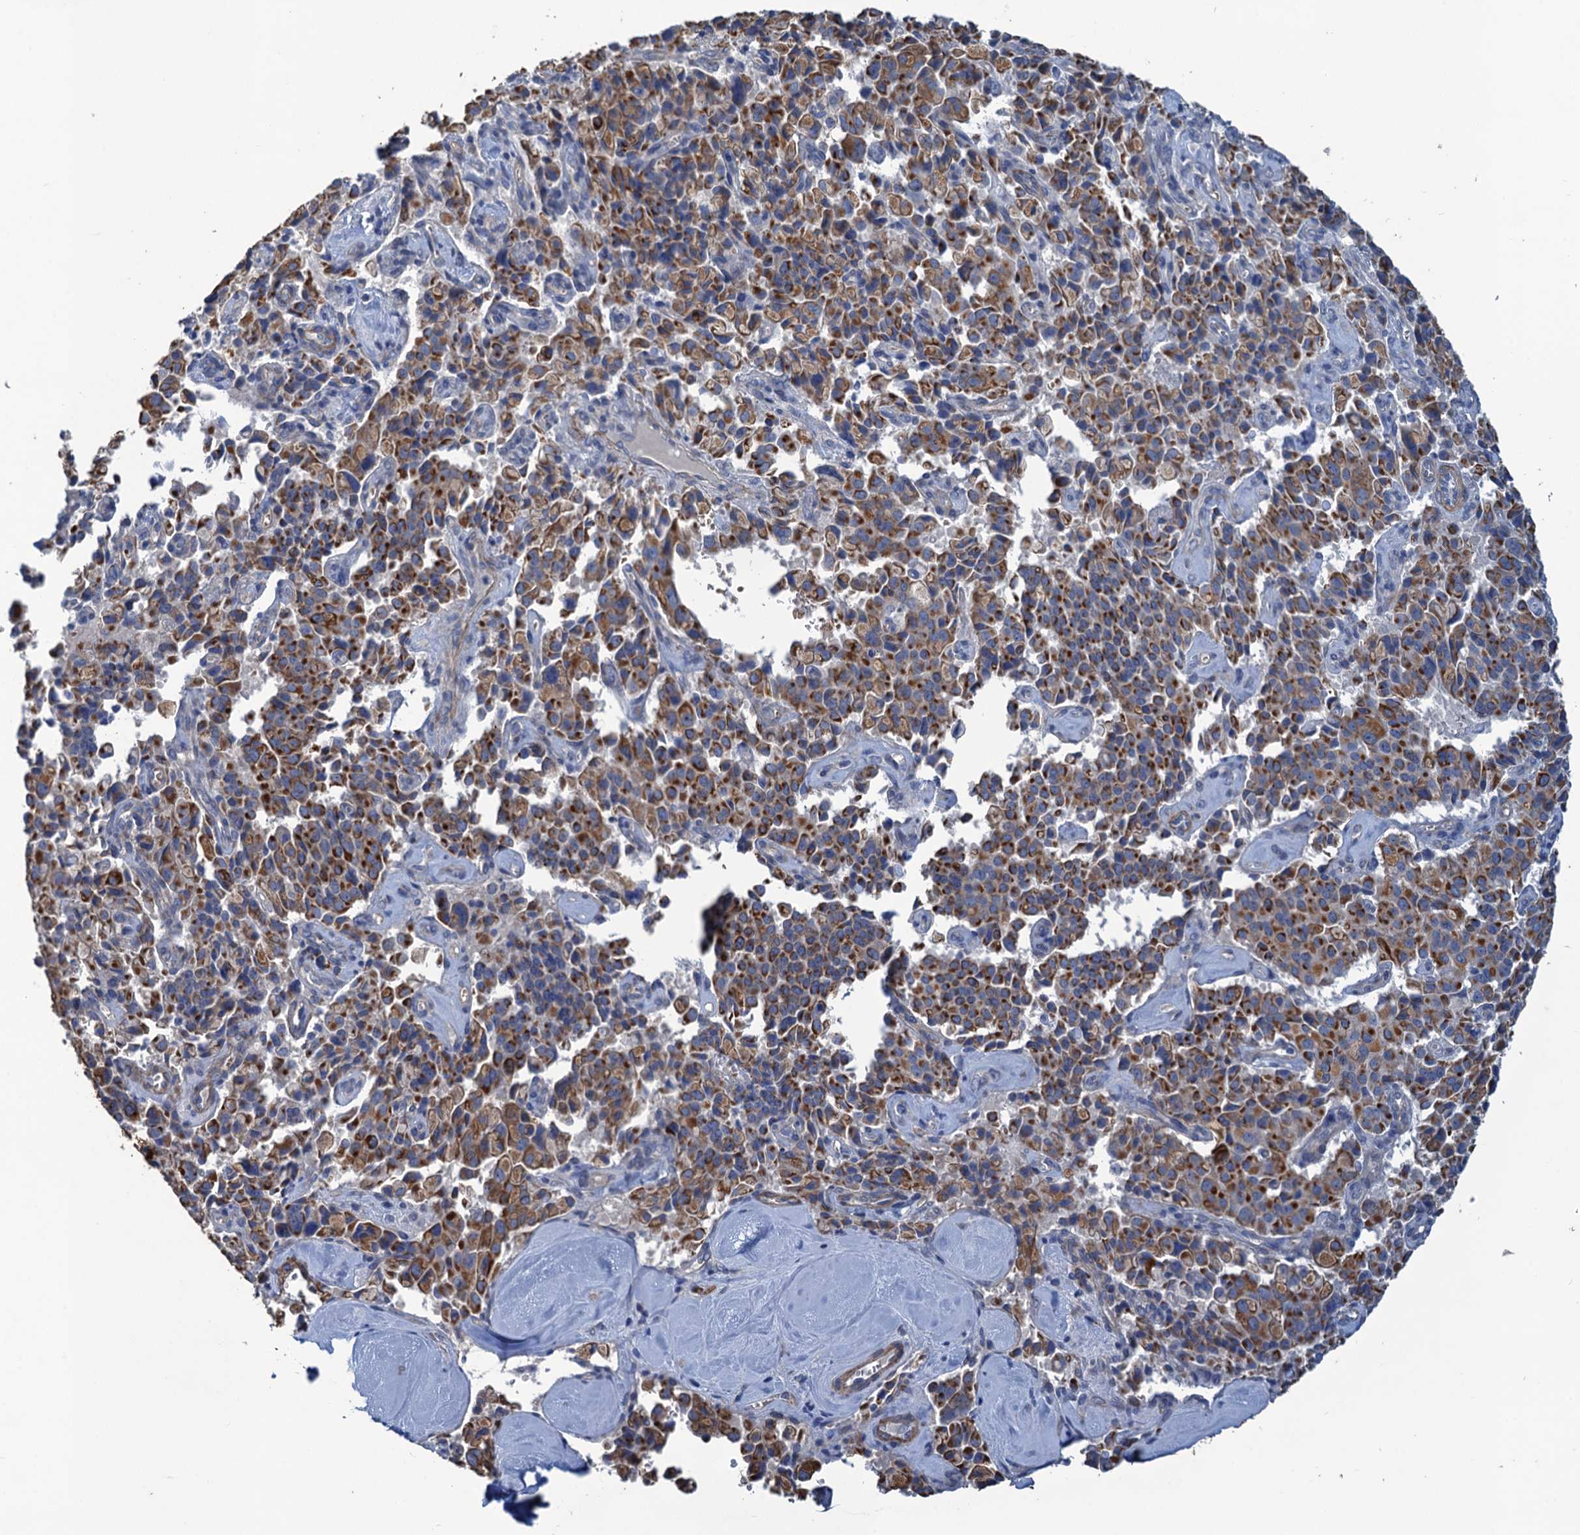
{"staining": {"intensity": "strong", "quantity": ">75%", "location": "cytoplasmic/membranous"}, "tissue": "pancreatic cancer", "cell_type": "Tumor cells", "image_type": "cancer", "snomed": [{"axis": "morphology", "description": "Adenocarcinoma, NOS"}, {"axis": "topography", "description": "Pancreas"}], "caption": "Immunohistochemical staining of human adenocarcinoma (pancreatic) reveals high levels of strong cytoplasmic/membranous protein positivity in about >75% of tumor cells. (DAB (3,3'-diaminobenzidine) = brown stain, brightfield microscopy at high magnification).", "gene": "SMCO3", "patient": {"sex": "male", "age": 65}}